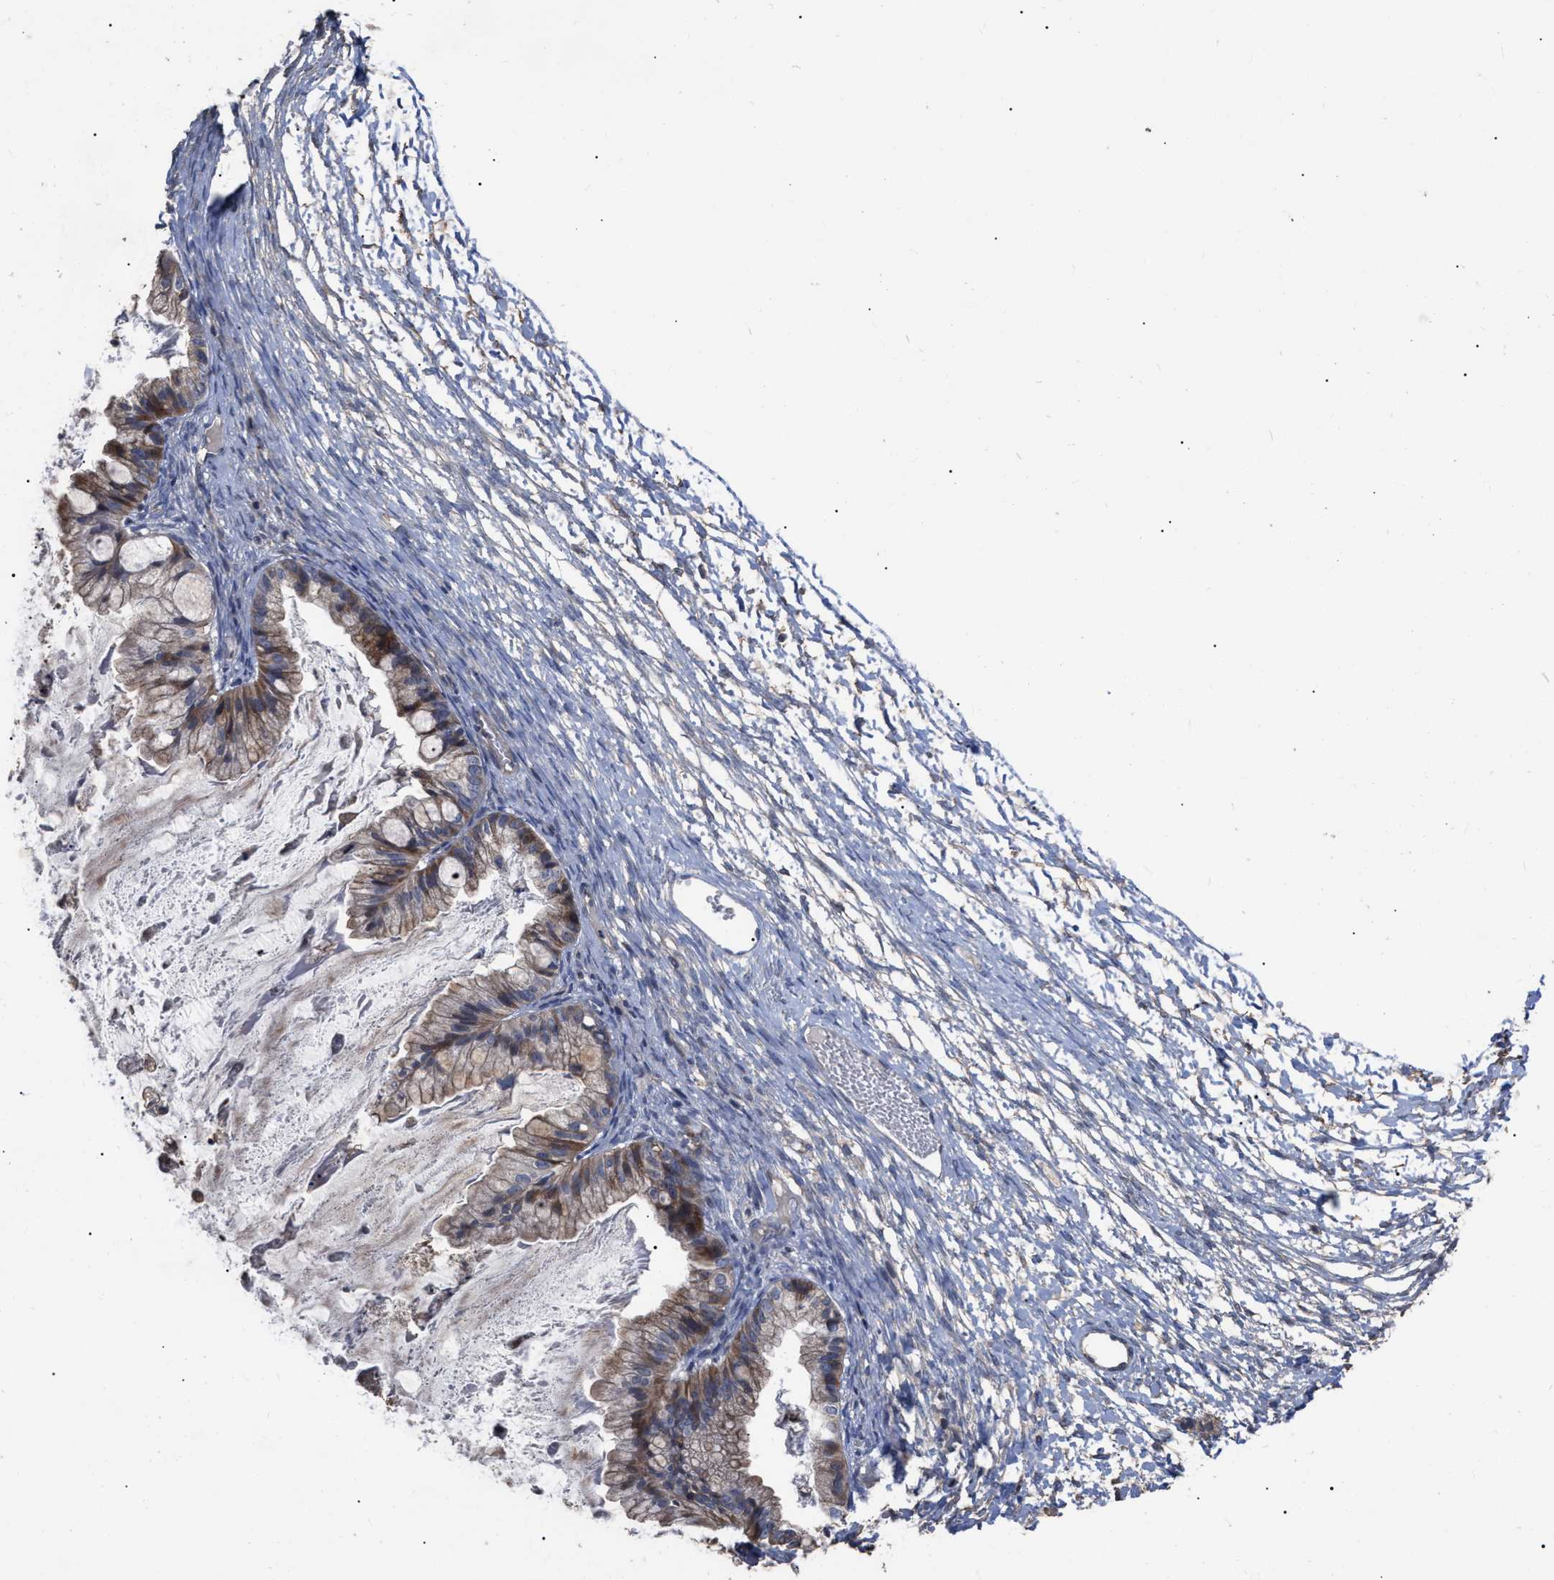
{"staining": {"intensity": "moderate", "quantity": ">75%", "location": "cytoplasmic/membranous"}, "tissue": "ovarian cancer", "cell_type": "Tumor cells", "image_type": "cancer", "snomed": [{"axis": "morphology", "description": "Cystadenocarcinoma, mucinous, NOS"}, {"axis": "topography", "description": "Ovary"}], "caption": "Human ovarian cancer stained with a brown dye exhibits moderate cytoplasmic/membranous positive staining in about >75% of tumor cells.", "gene": "BTN2A1", "patient": {"sex": "female", "age": 57}}